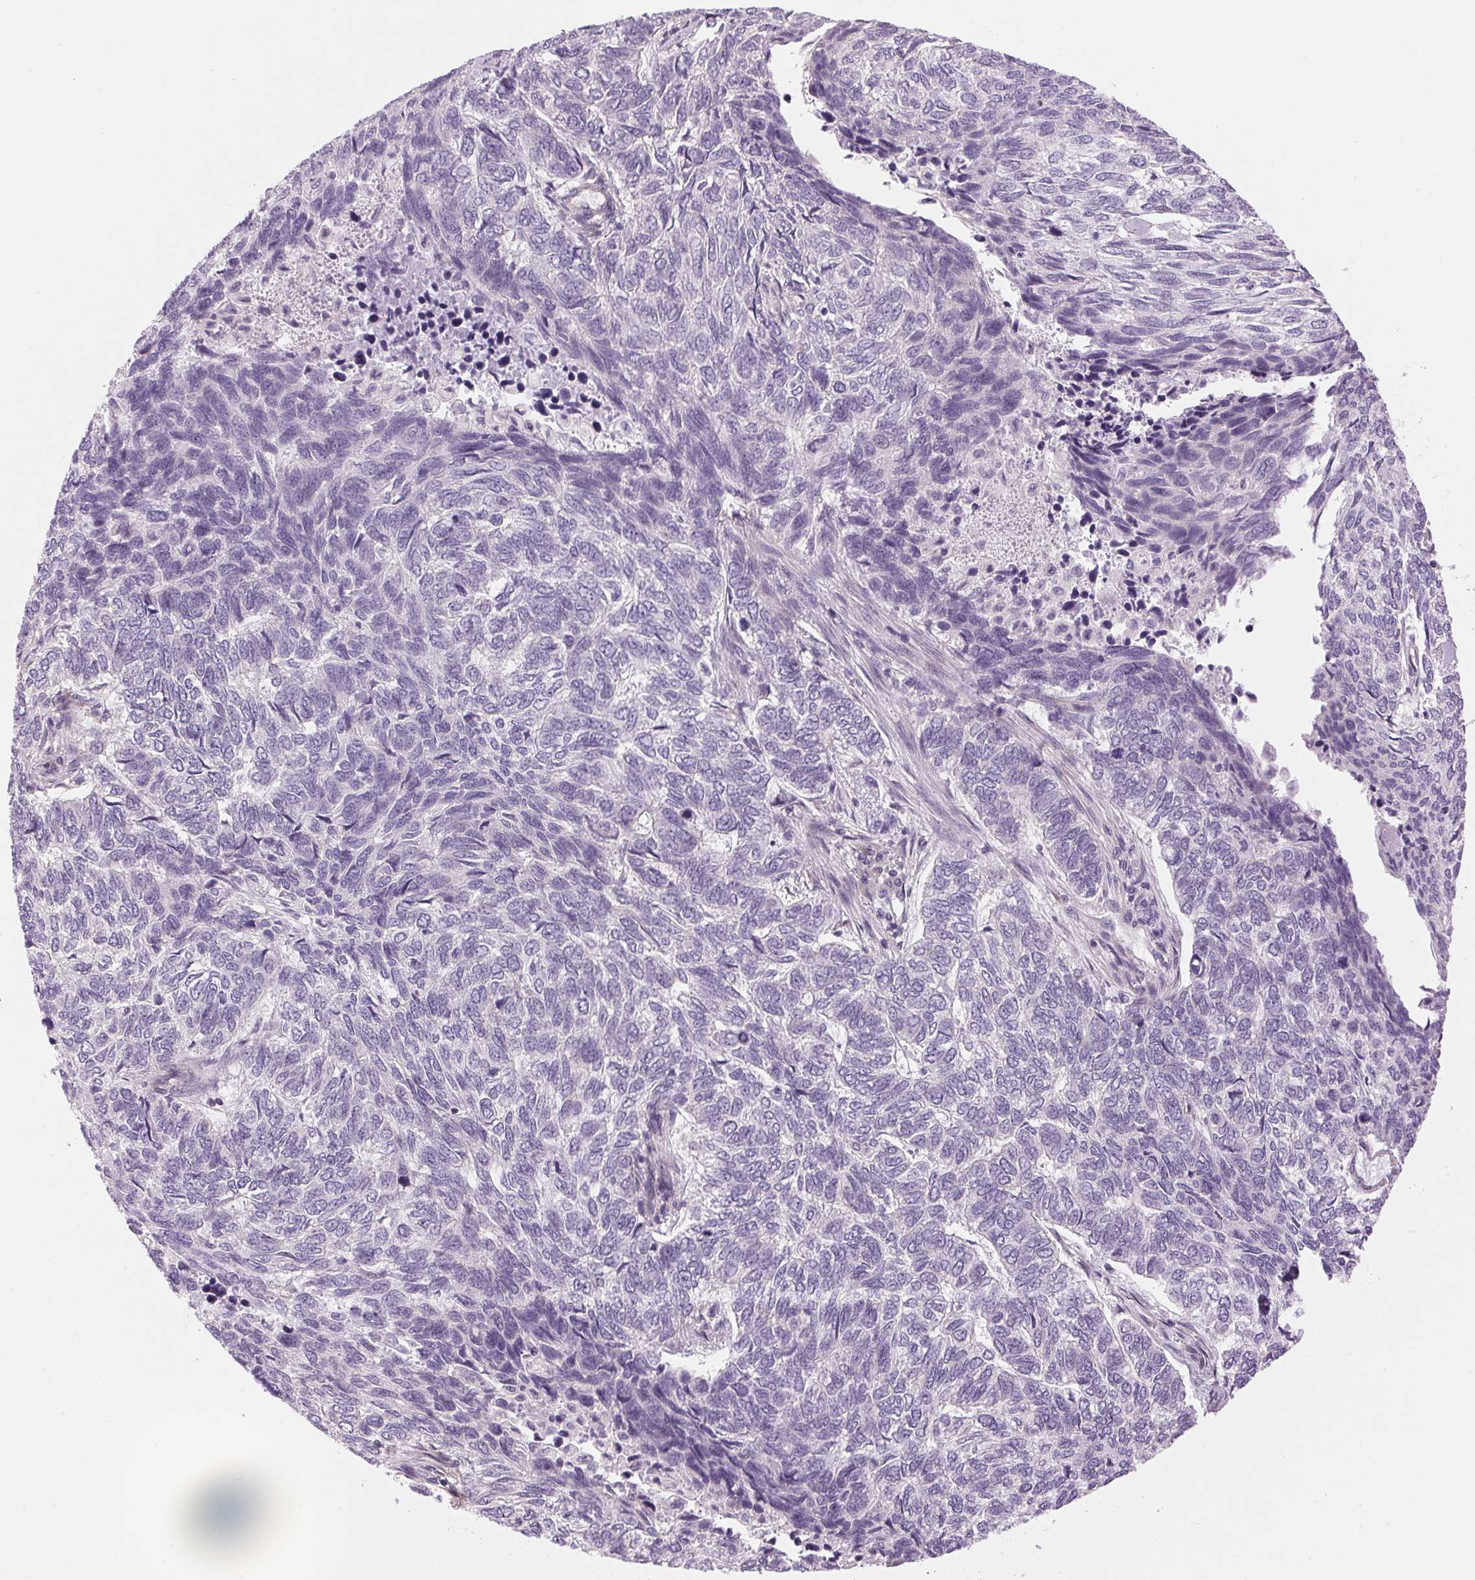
{"staining": {"intensity": "negative", "quantity": "none", "location": "none"}, "tissue": "skin cancer", "cell_type": "Tumor cells", "image_type": "cancer", "snomed": [{"axis": "morphology", "description": "Basal cell carcinoma"}, {"axis": "topography", "description": "Skin"}], "caption": "A photomicrograph of human skin basal cell carcinoma is negative for staining in tumor cells.", "gene": "GOLPH3", "patient": {"sex": "female", "age": 65}}